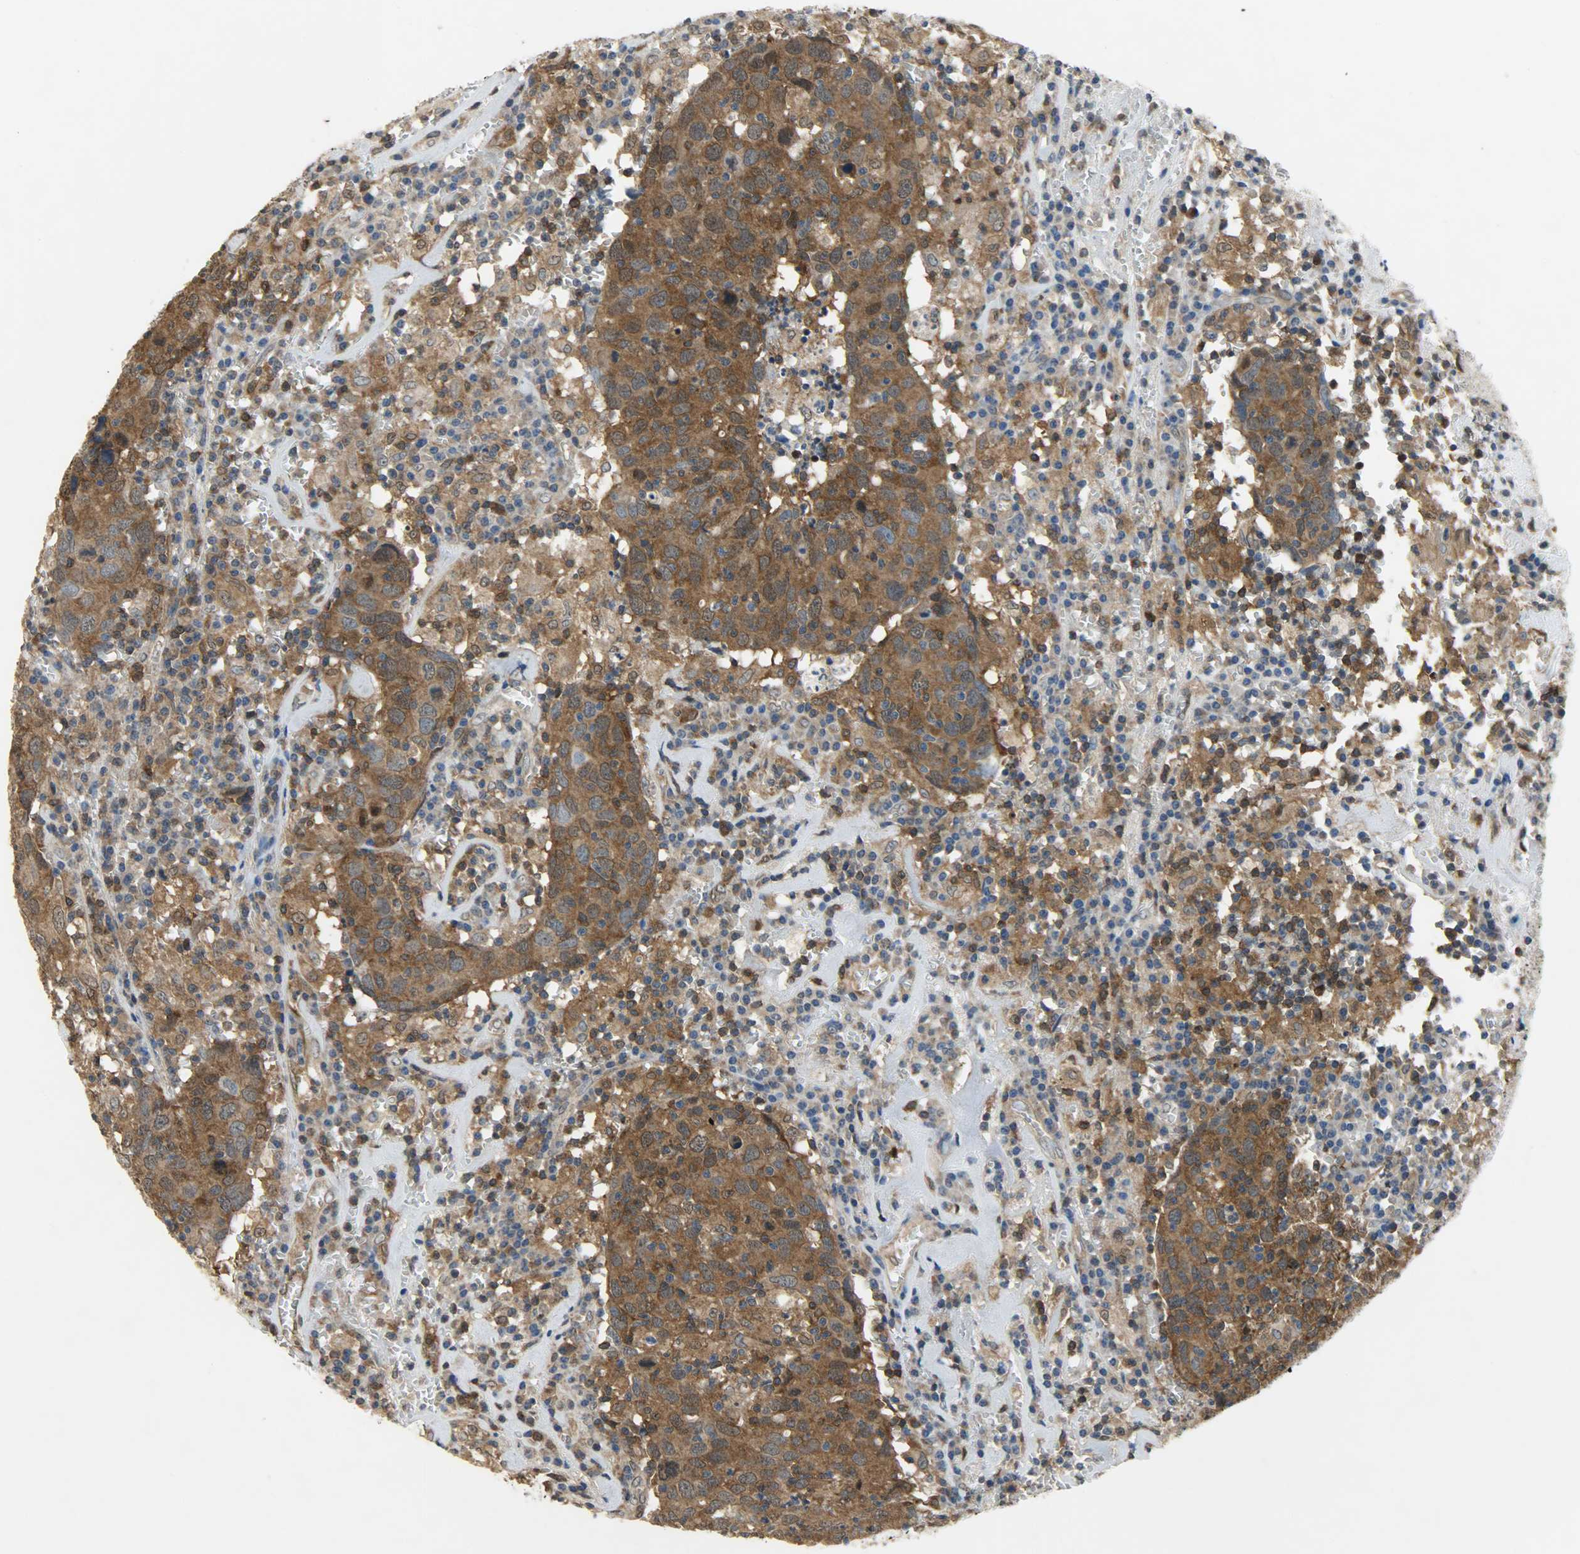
{"staining": {"intensity": "strong", "quantity": ">75%", "location": "cytoplasmic/membranous"}, "tissue": "head and neck cancer", "cell_type": "Tumor cells", "image_type": "cancer", "snomed": [{"axis": "morphology", "description": "Adenocarcinoma, NOS"}, {"axis": "topography", "description": "Salivary gland"}, {"axis": "topography", "description": "Head-Neck"}], "caption": "A brown stain highlights strong cytoplasmic/membranous staining of a protein in head and neck cancer (adenocarcinoma) tumor cells.", "gene": "TRIM21", "patient": {"sex": "female", "age": 65}}